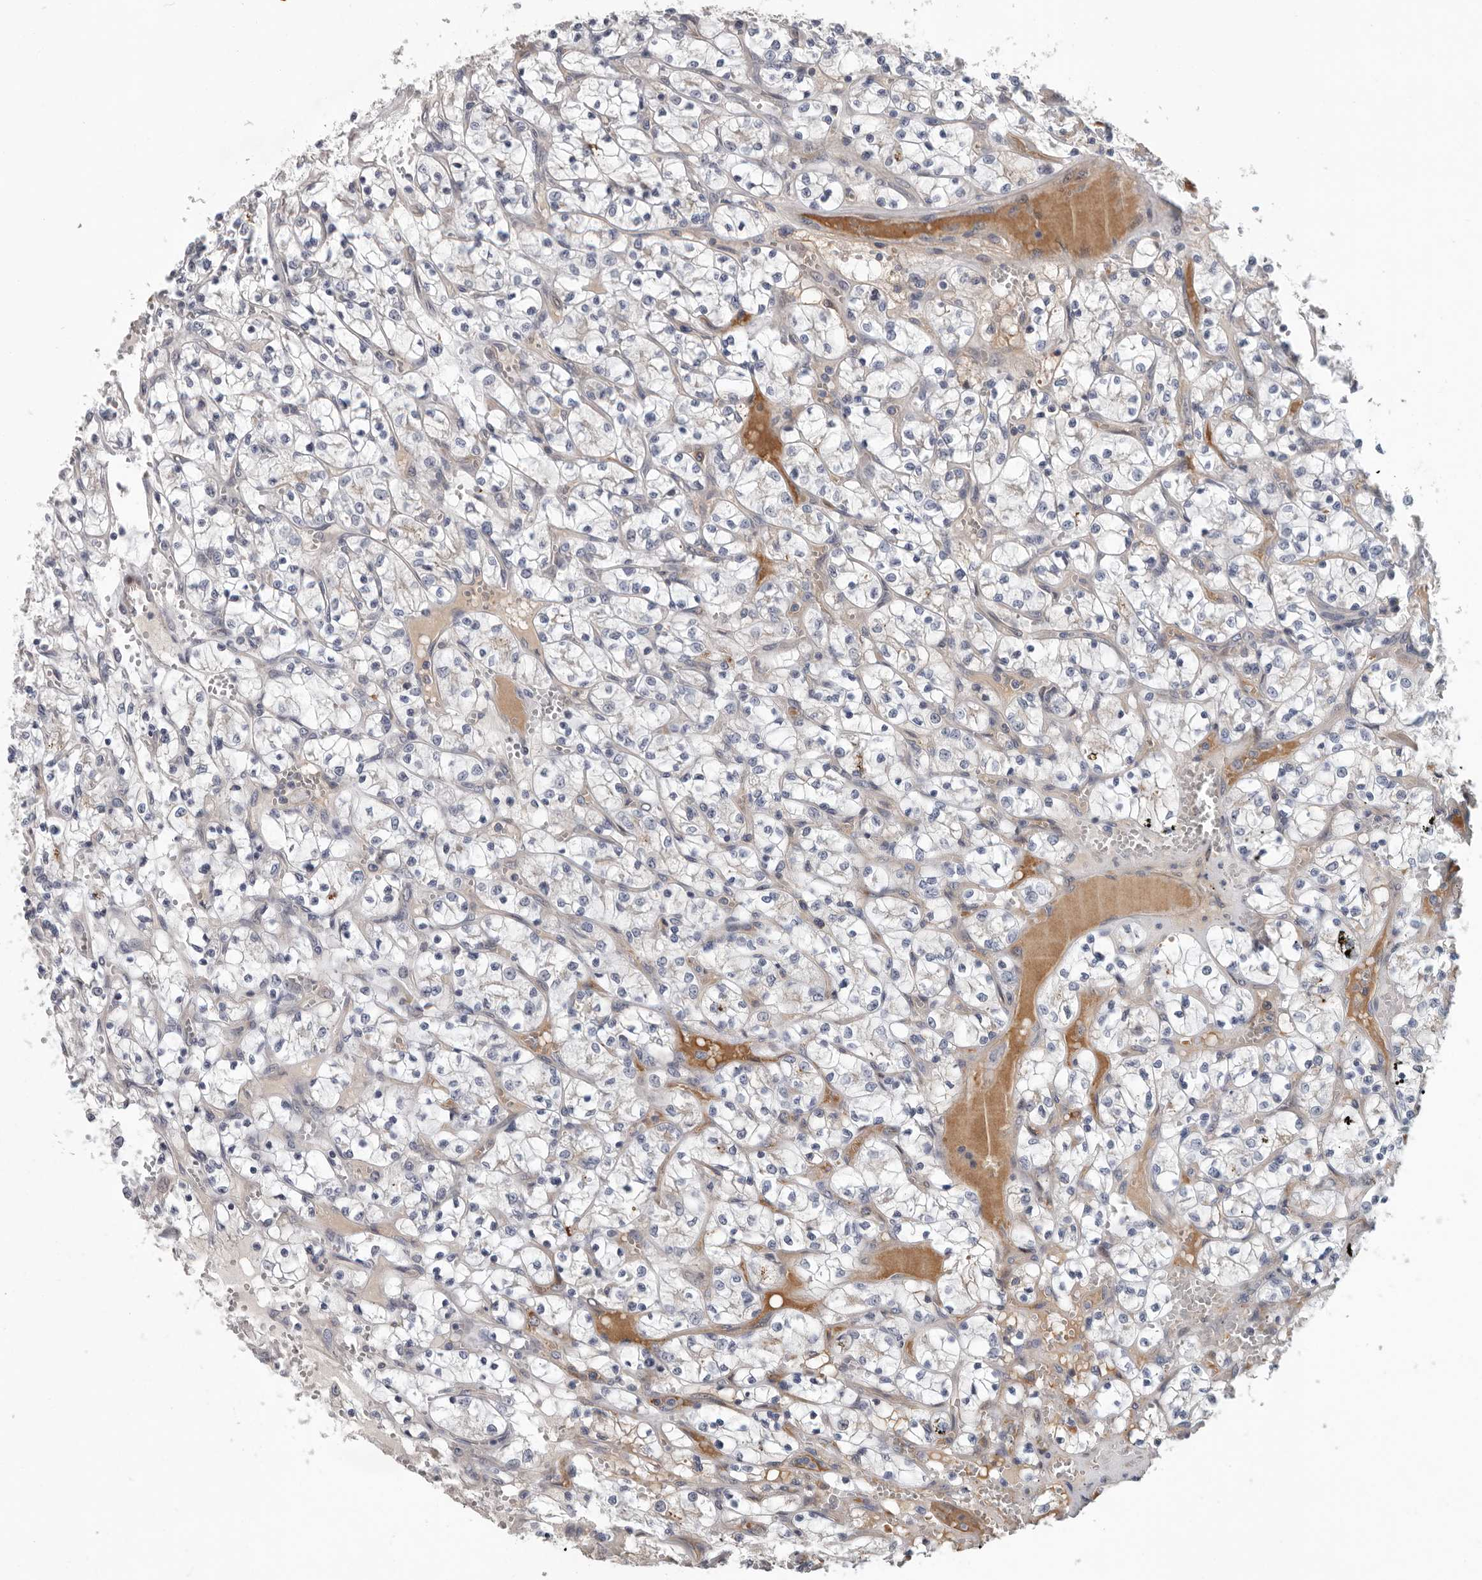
{"staining": {"intensity": "negative", "quantity": "none", "location": "none"}, "tissue": "renal cancer", "cell_type": "Tumor cells", "image_type": "cancer", "snomed": [{"axis": "morphology", "description": "Adenocarcinoma, NOS"}, {"axis": "topography", "description": "Kidney"}], "caption": "IHC of human renal cancer exhibits no staining in tumor cells.", "gene": "ATXN3L", "patient": {"sex": "female", "age": 69}}